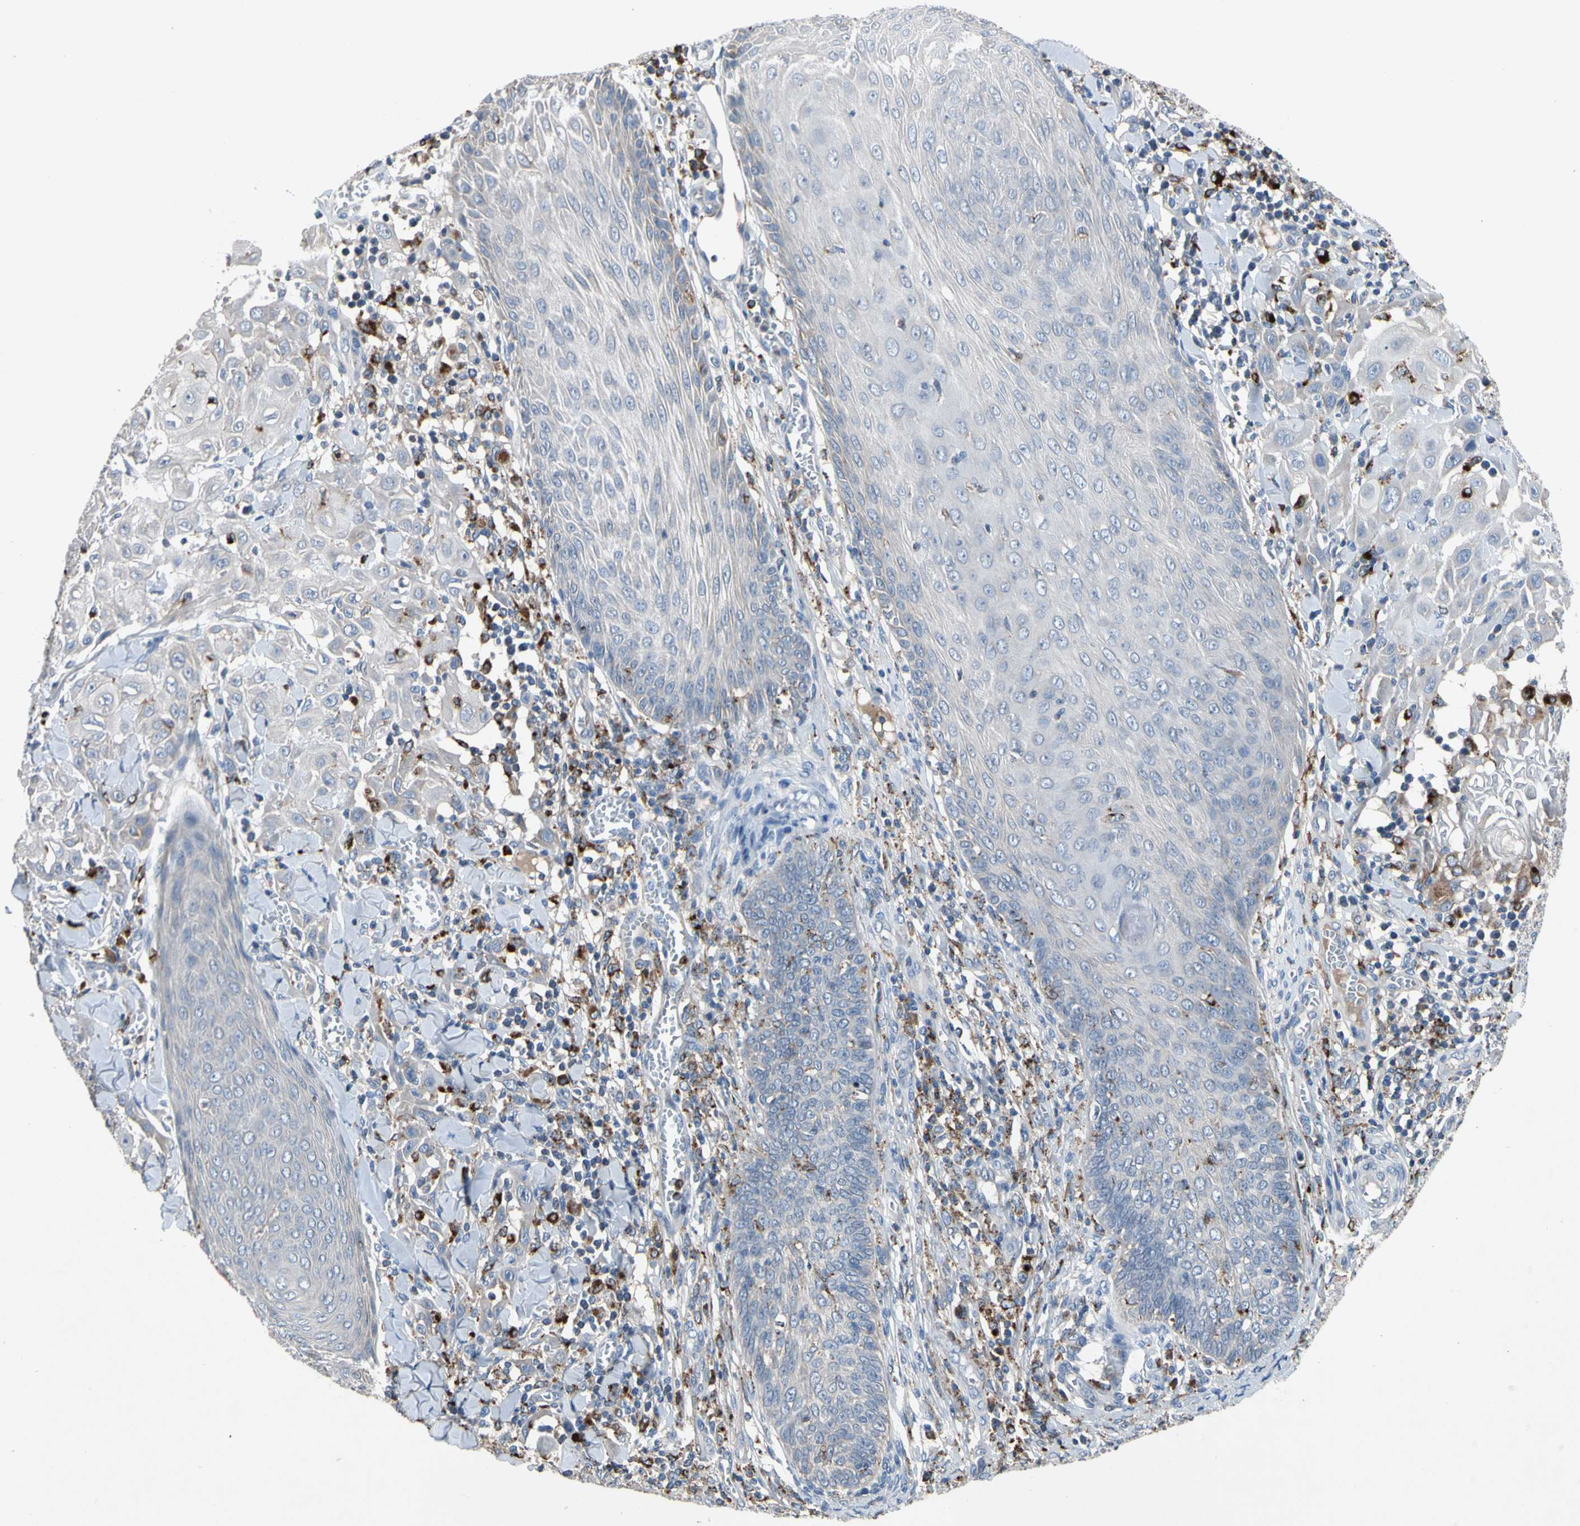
{"staining": {"intensity": "negative", "quantity": "none", "location": "none"}, "tissue": "skin cancer", "cell_type": "Tumor cells", "image_type": "cancer", "snomed": [{"axis": "morphology", "description": "Squamous cell carcinoma, NOS"}, {"axis": "topography", "description": "Skin"}], "caption": "There is no significant staining in tumor cells of squamous cell carcinoma (skin).", "gene": "ADA2", "patient": {"sex": "male", "age": 24}}